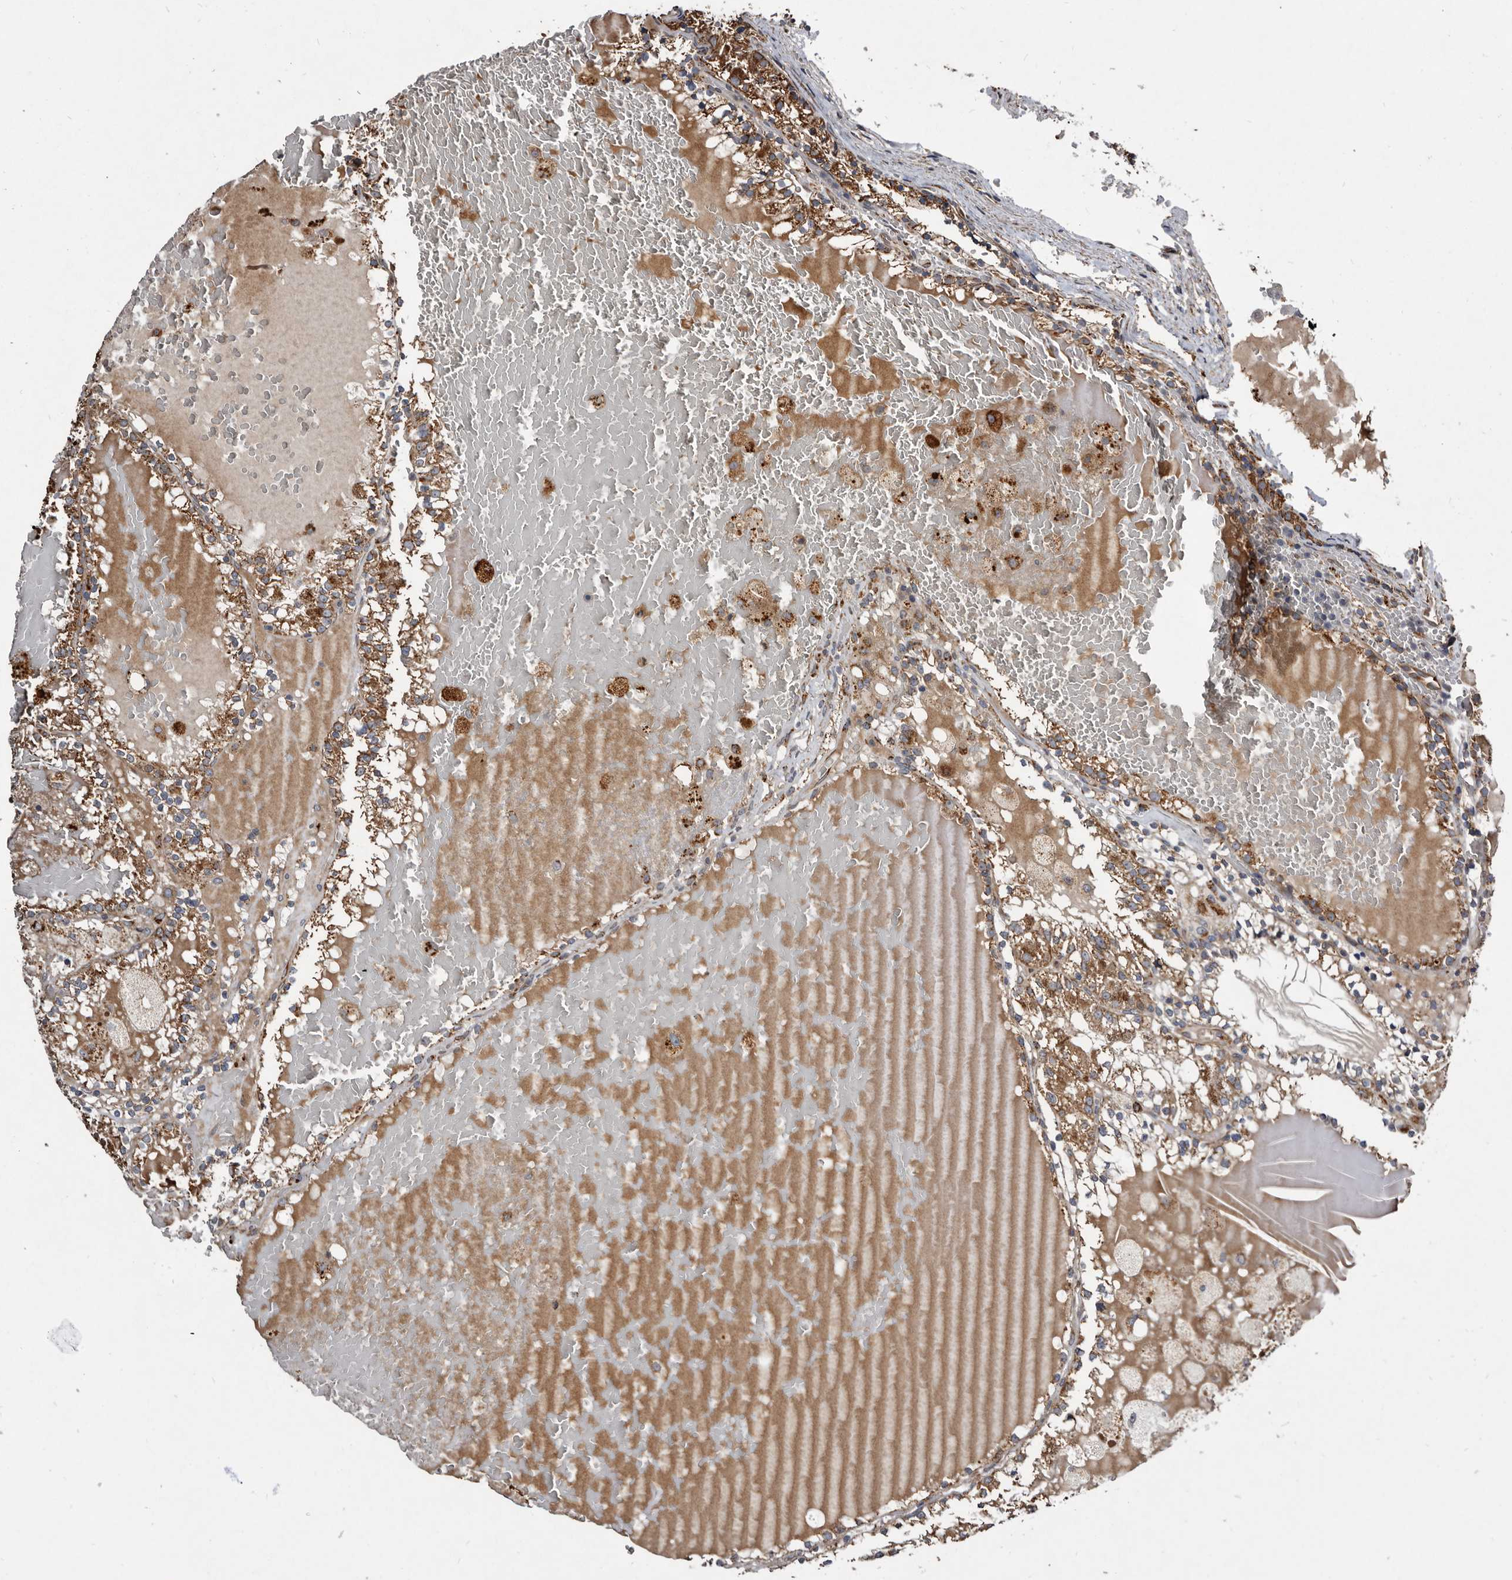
{"staining": {"intensity": "moderate", "quantity": ">75%", "location": "cytoplasmic/membranous"}, "tissue": "renal cancer", "cell_type": "Tumor cells", "image_type": "cancer", "snomed": [{"axis": "morphology", "description": "Adenocarcinoma, NOS"}, {"axis": "topography", "description": "Kidney"}], "caption": "About >75% of tumor cells in renal adenocarcinoma reveal moderate cytoplasmic/membranous protein staining as visualized by brown immunohistochemical staining.", "gene": "CTSA", "patient": {"sex": "female", "age": 56}}